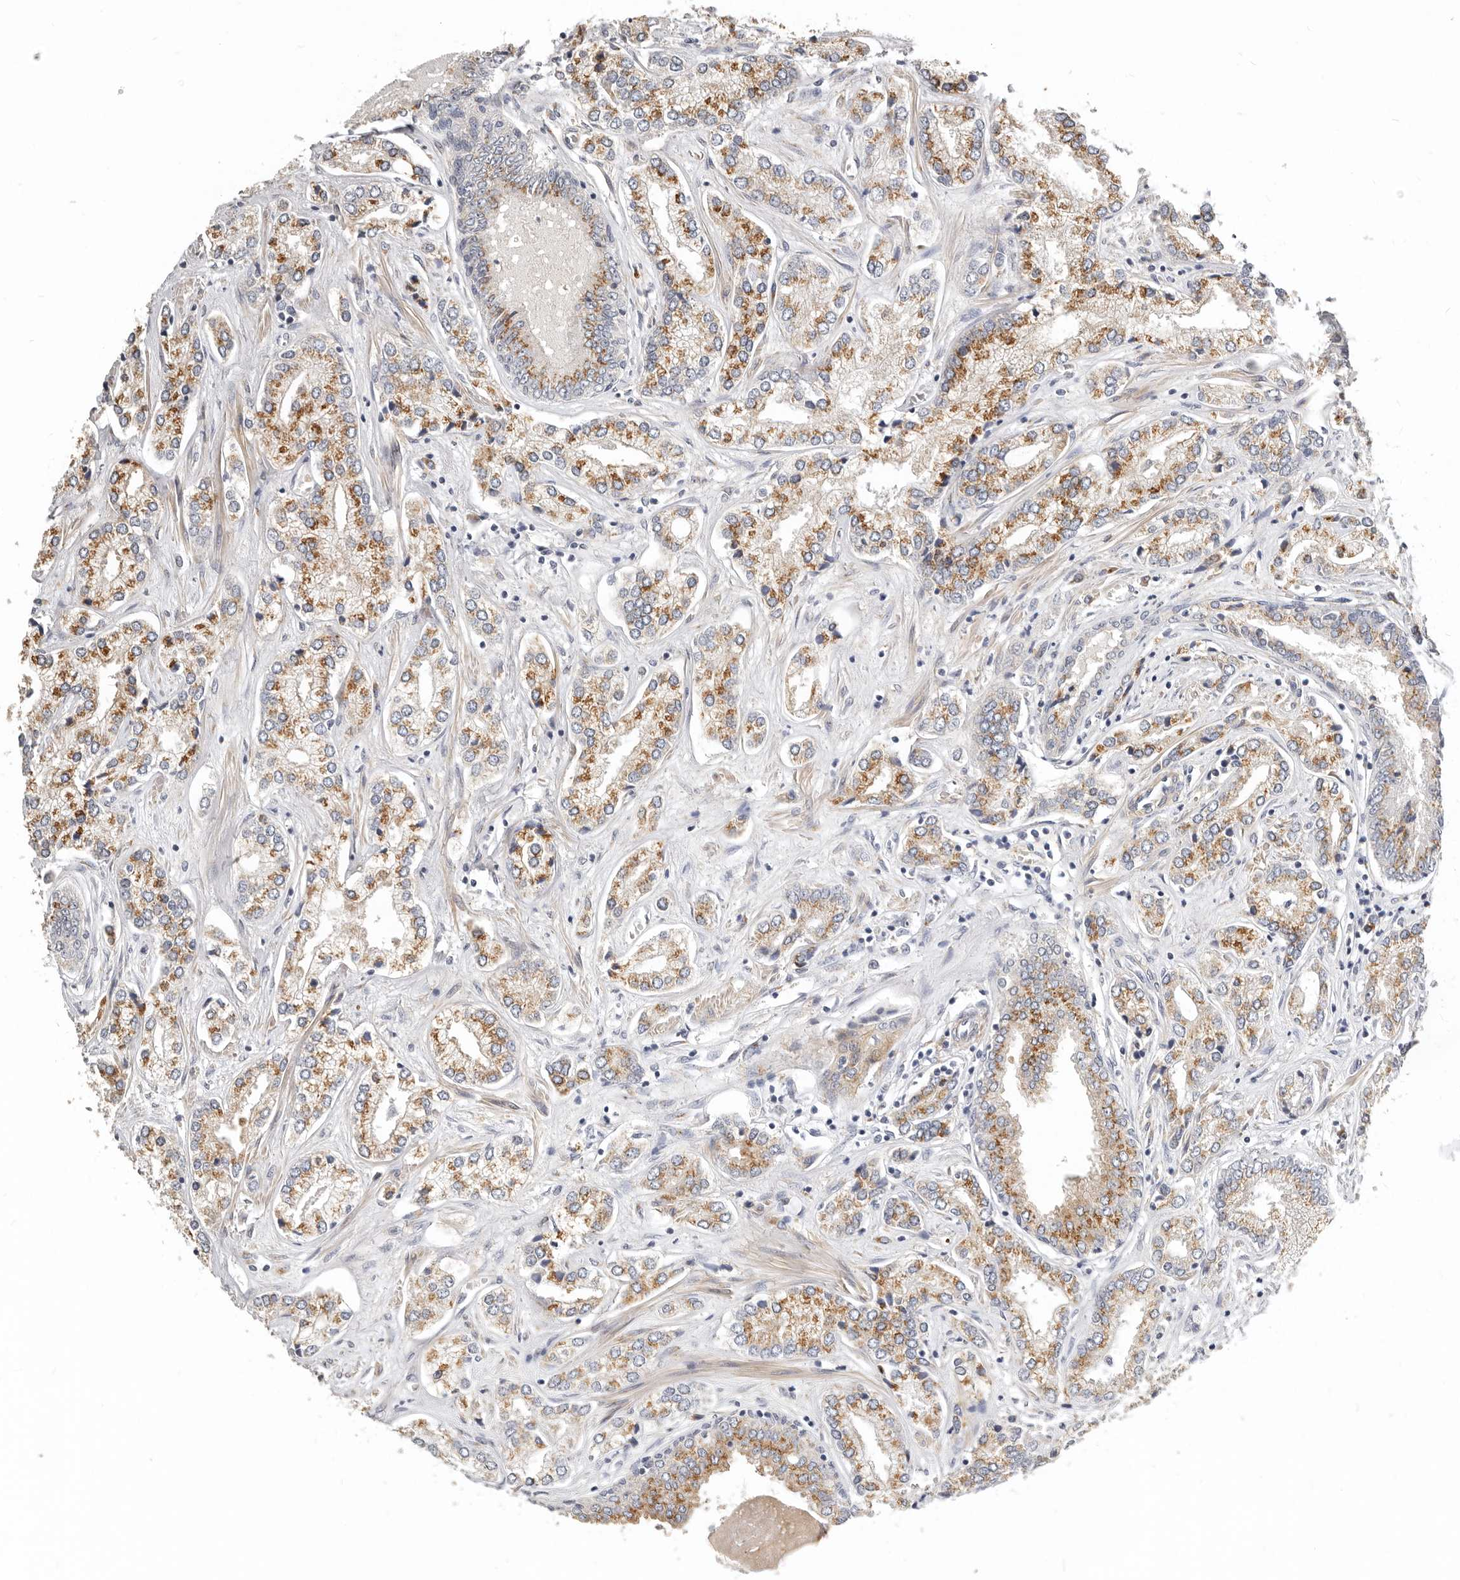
{"staining": {"intensity": "moderate", "quantity": "25%-75%", "location": "cytoplasmic/membranous"}, "tissue": "prostate cancer", "cell_type": "Tumor cells", "image_type": "cancer", "snomed": [{"axis": "morphology", "description": "Adenocarcinoma, High grade"}, {"axis": "topography", "description": "Prostate"}], "caption": "This image demonstrates immunohistochemistry (IHC) staining of human prostate cancer, with medium moderate cytoplasmic/membranous expression in about 25%-75% of tumor cells.", "gene": "RABAC1", "patient": {"sex": "male", "age": 66}}